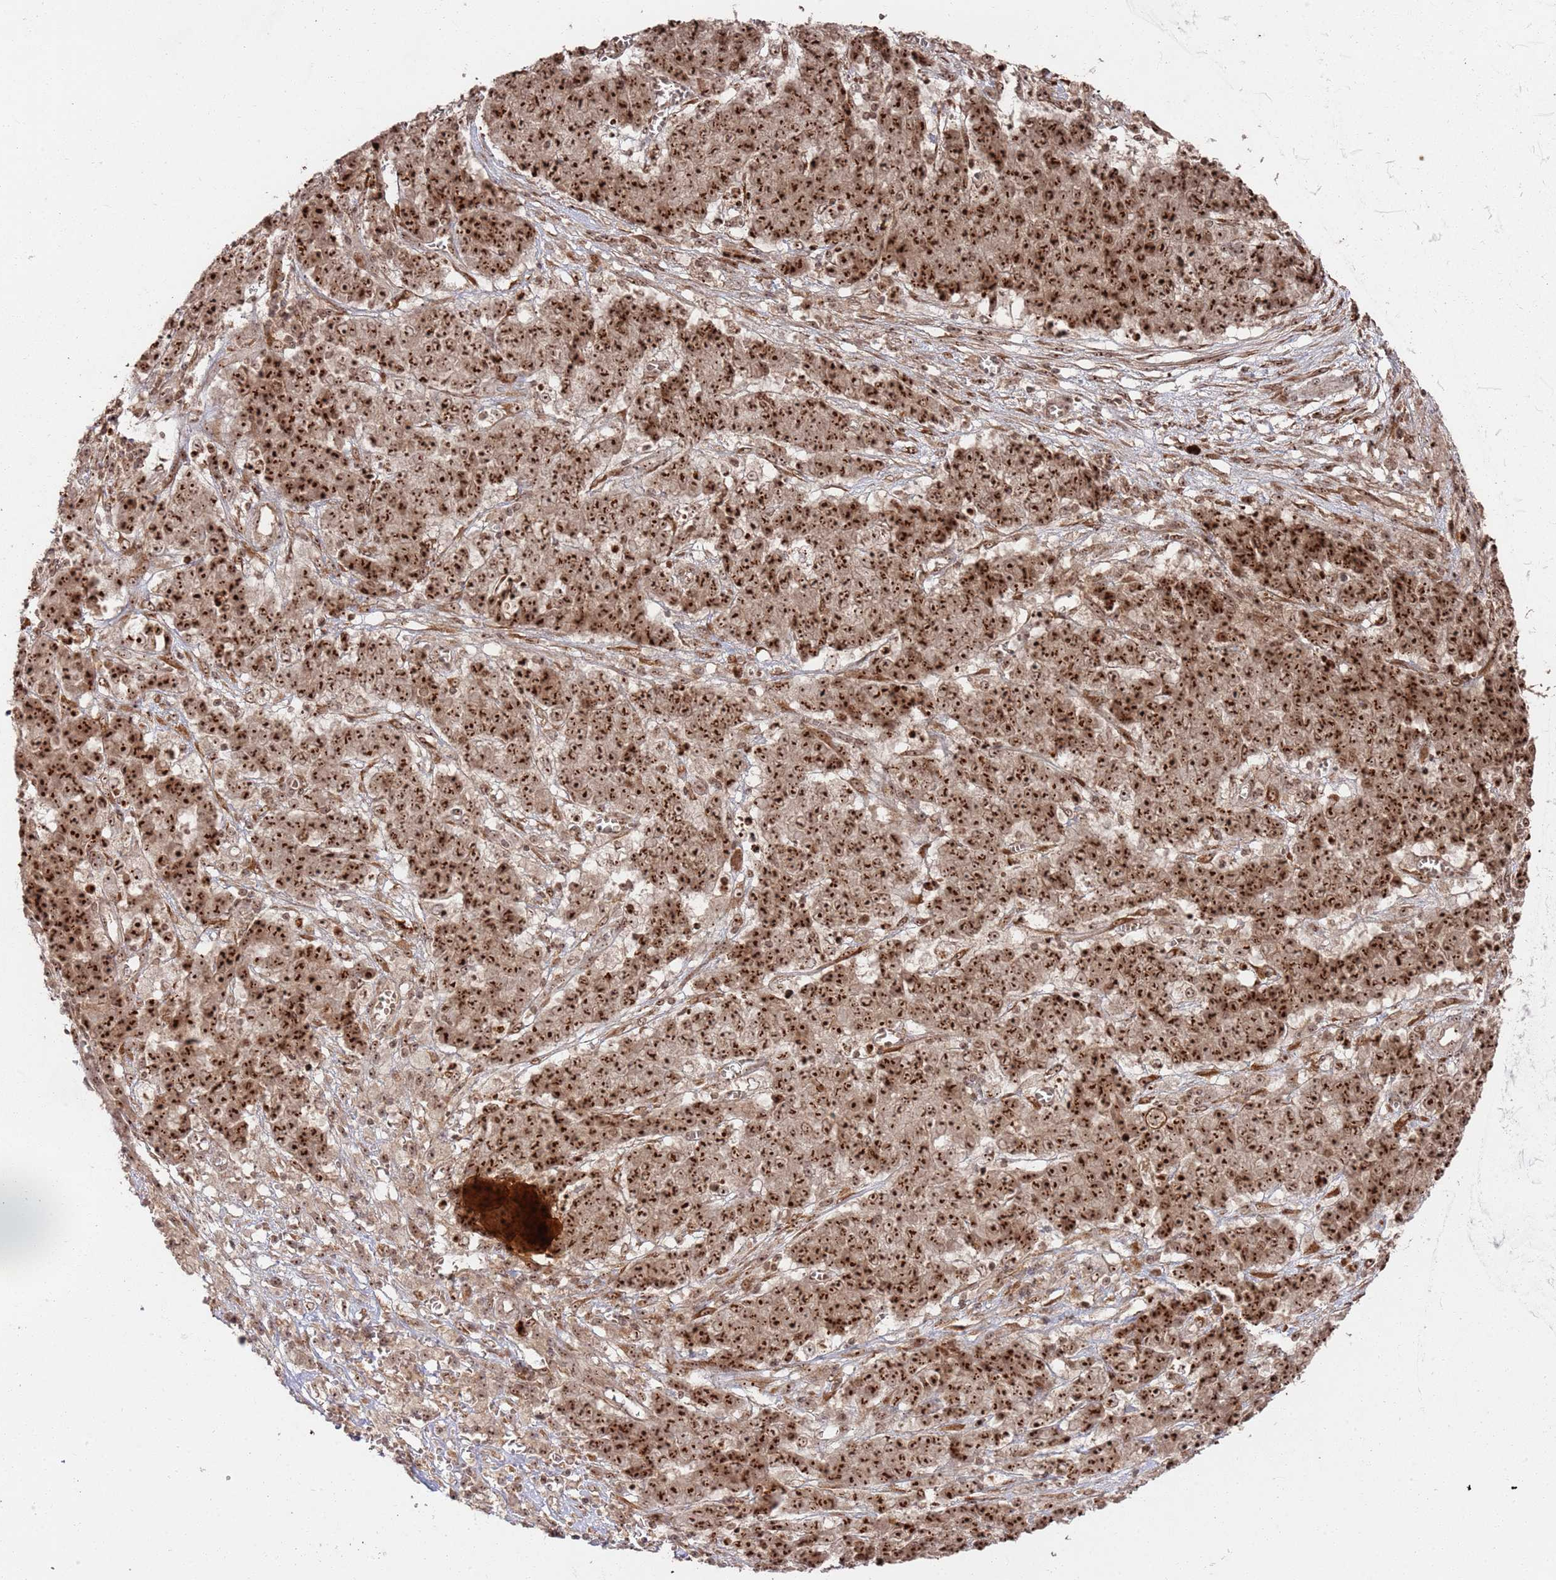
{"staining": {"intensity": "strong", "quantity": ">75%", "location": "nuclear"}, "tissue": "ovarian cancer", "cell_type": "Tumor cells", "image_type": "cancer", "snomed": [{"axis": "morphology", "description": "Carcinoma, endometroid"}, {"axis": "topography", "description": "Ovary"}], "caption": "Strong nuclear expression is seen in approximately >75% of tumor cells in ovarian endometroid carcinoma.", "gene": "UTP11", "patient": {"sex": "female", "age": 42}}